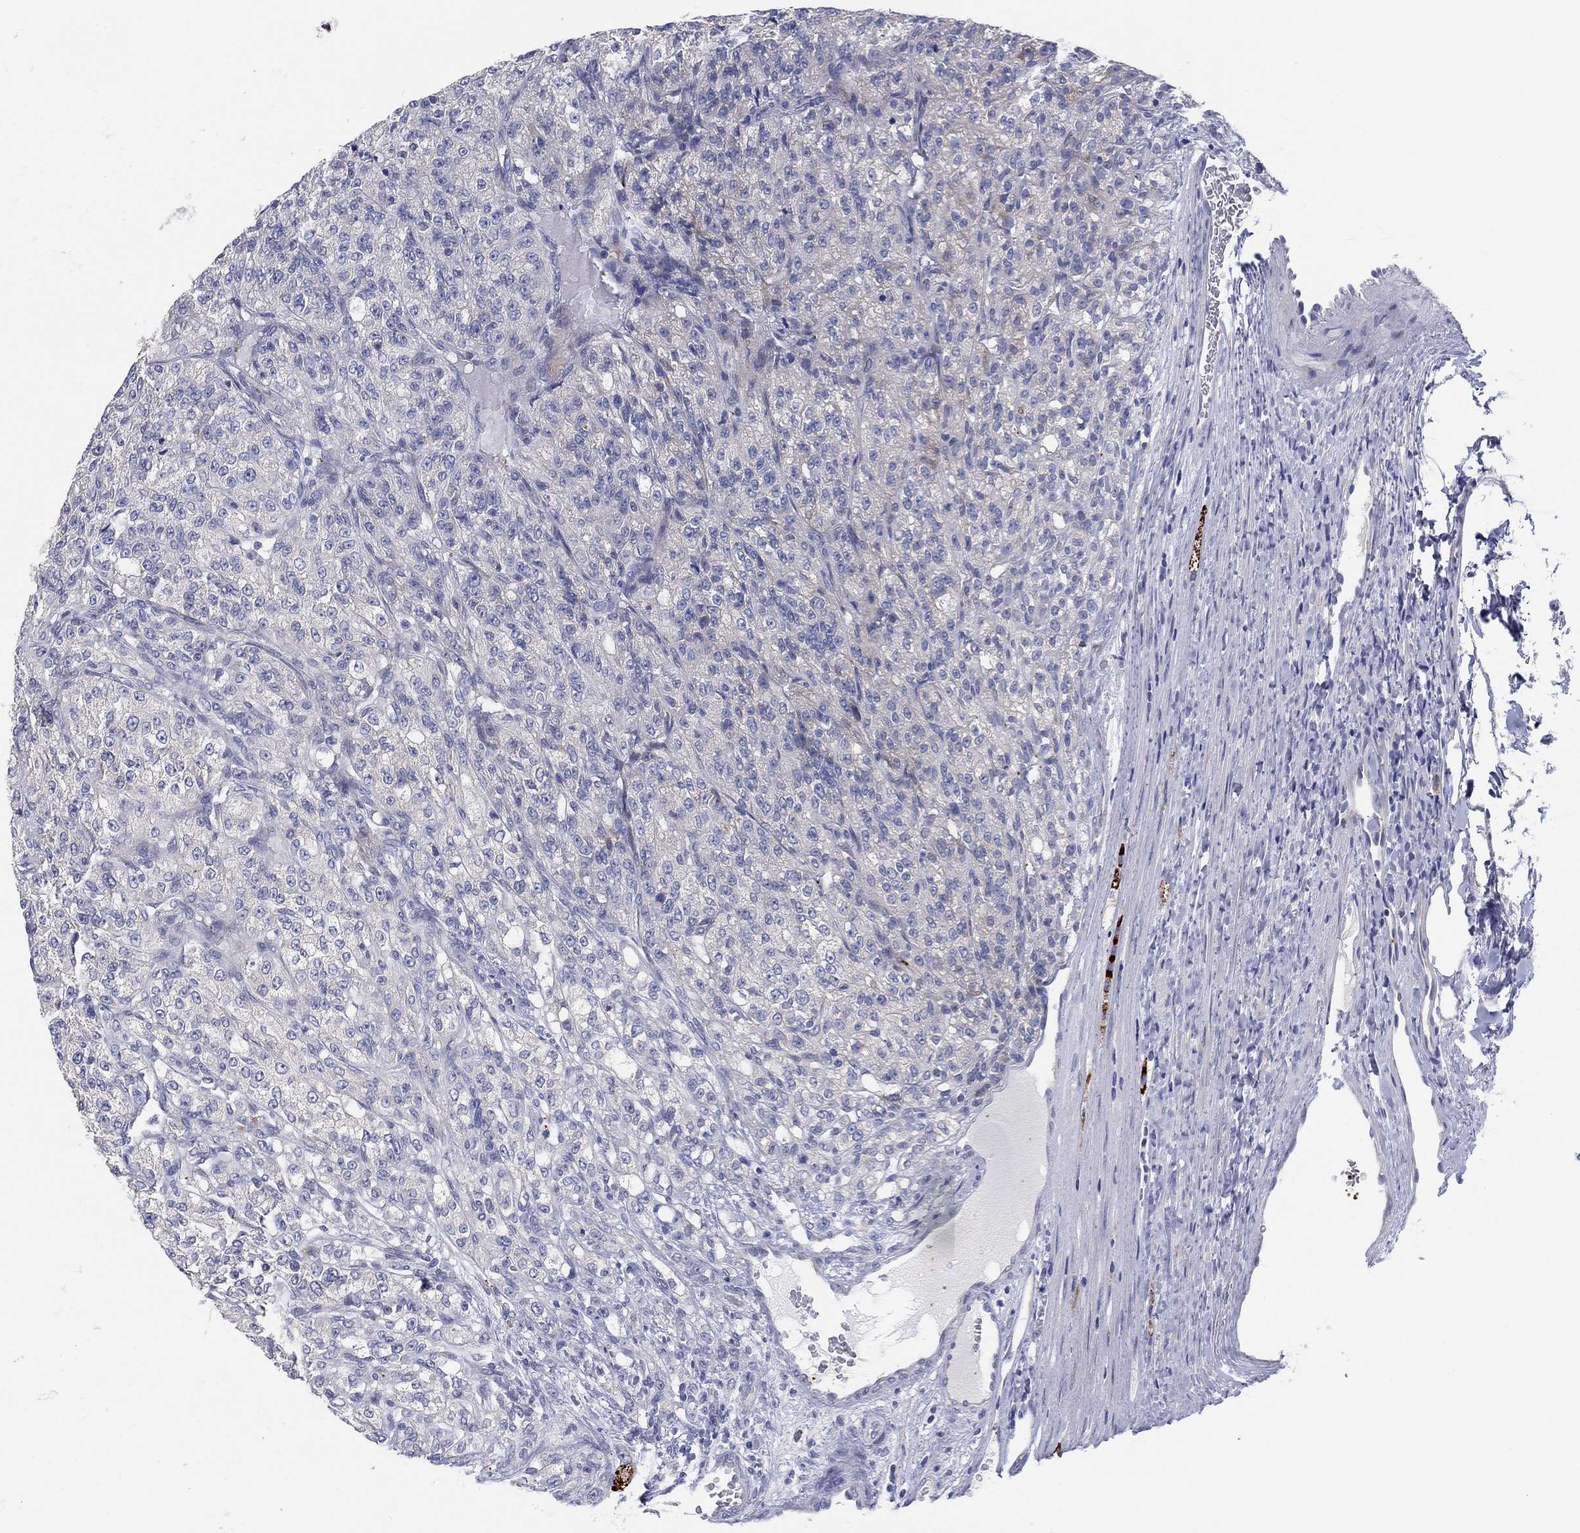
{"staining": {"intensity": "negative", "quantity": "none", "location": "none"}, "tissue": "renal cancer", "cell_type": "Tumor cells", "image_type": "cancer", "snomed": [{"axis": "morphology", "description": "Adenocarcinoma, NOS"}, {"axis": "topography", "description": "Kidney"}], "caption": "Histopathology image shows no protein staining in tumor cells of adenocarcinoma (renal) tissue.", "gene": "TMEM40", "patient": {"sex": "female", "age": 63}}